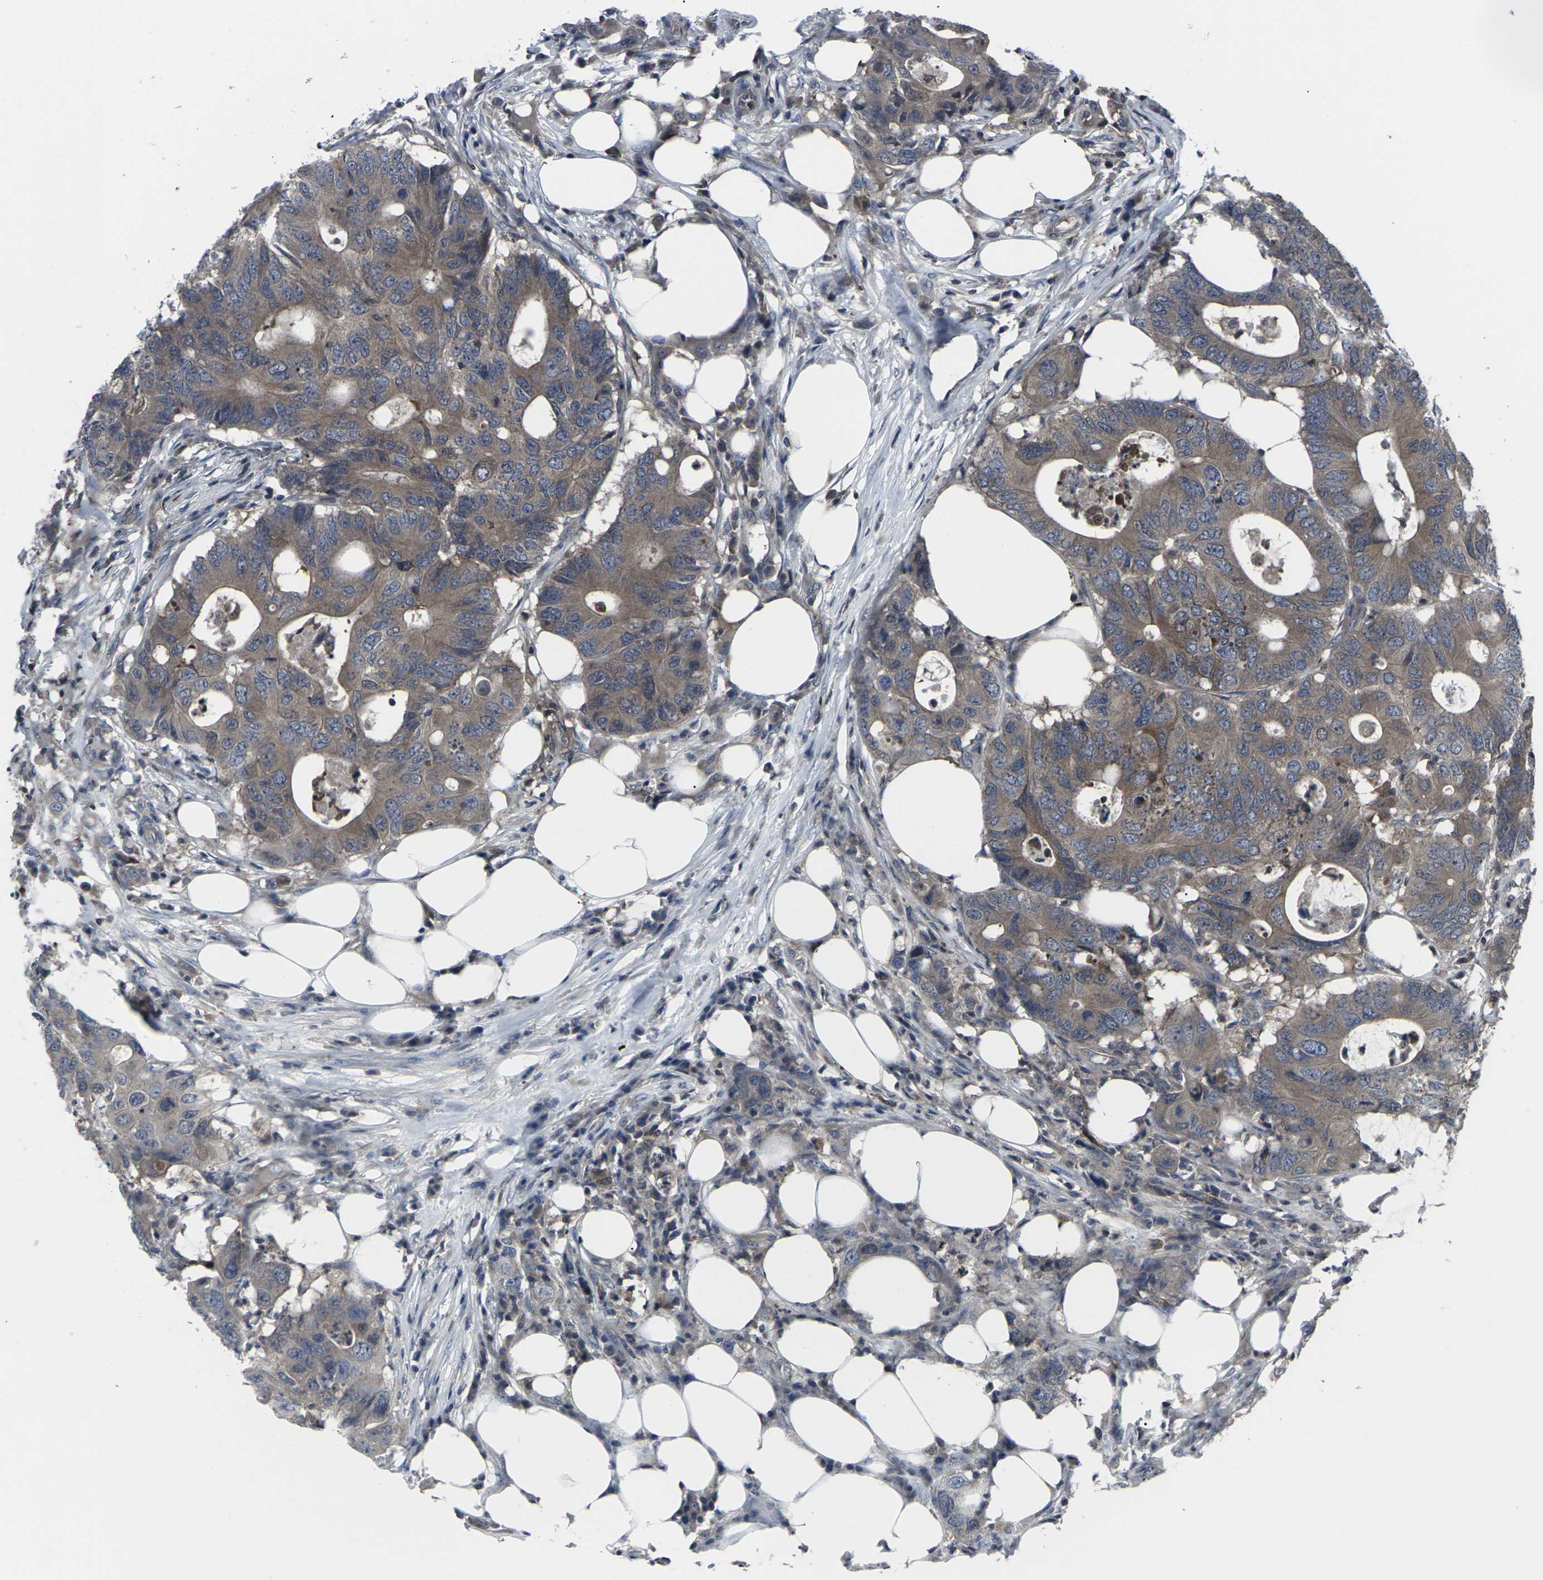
{"staining": {"intensity": "weak", "quantity": ">75%", "location": "cytoplasmic/membranous"}, "tissue": "colorectal cancer", "cell_type": "Tumor cells", "image_type": "cancer", "snomed": [{"axis": "morphology", "description": "Adenocarcinoma, NOS"}, {"axis": "topography", "description": "Colon"}], "caption": "A histopathology image of human adenocarcinoma (colorectal) stained for a protein shows weak cytoplasmic/membranous brown staining in tumor cells.", "gene": "HPRT1", "patient": {"sex": "male", "age": 71}}